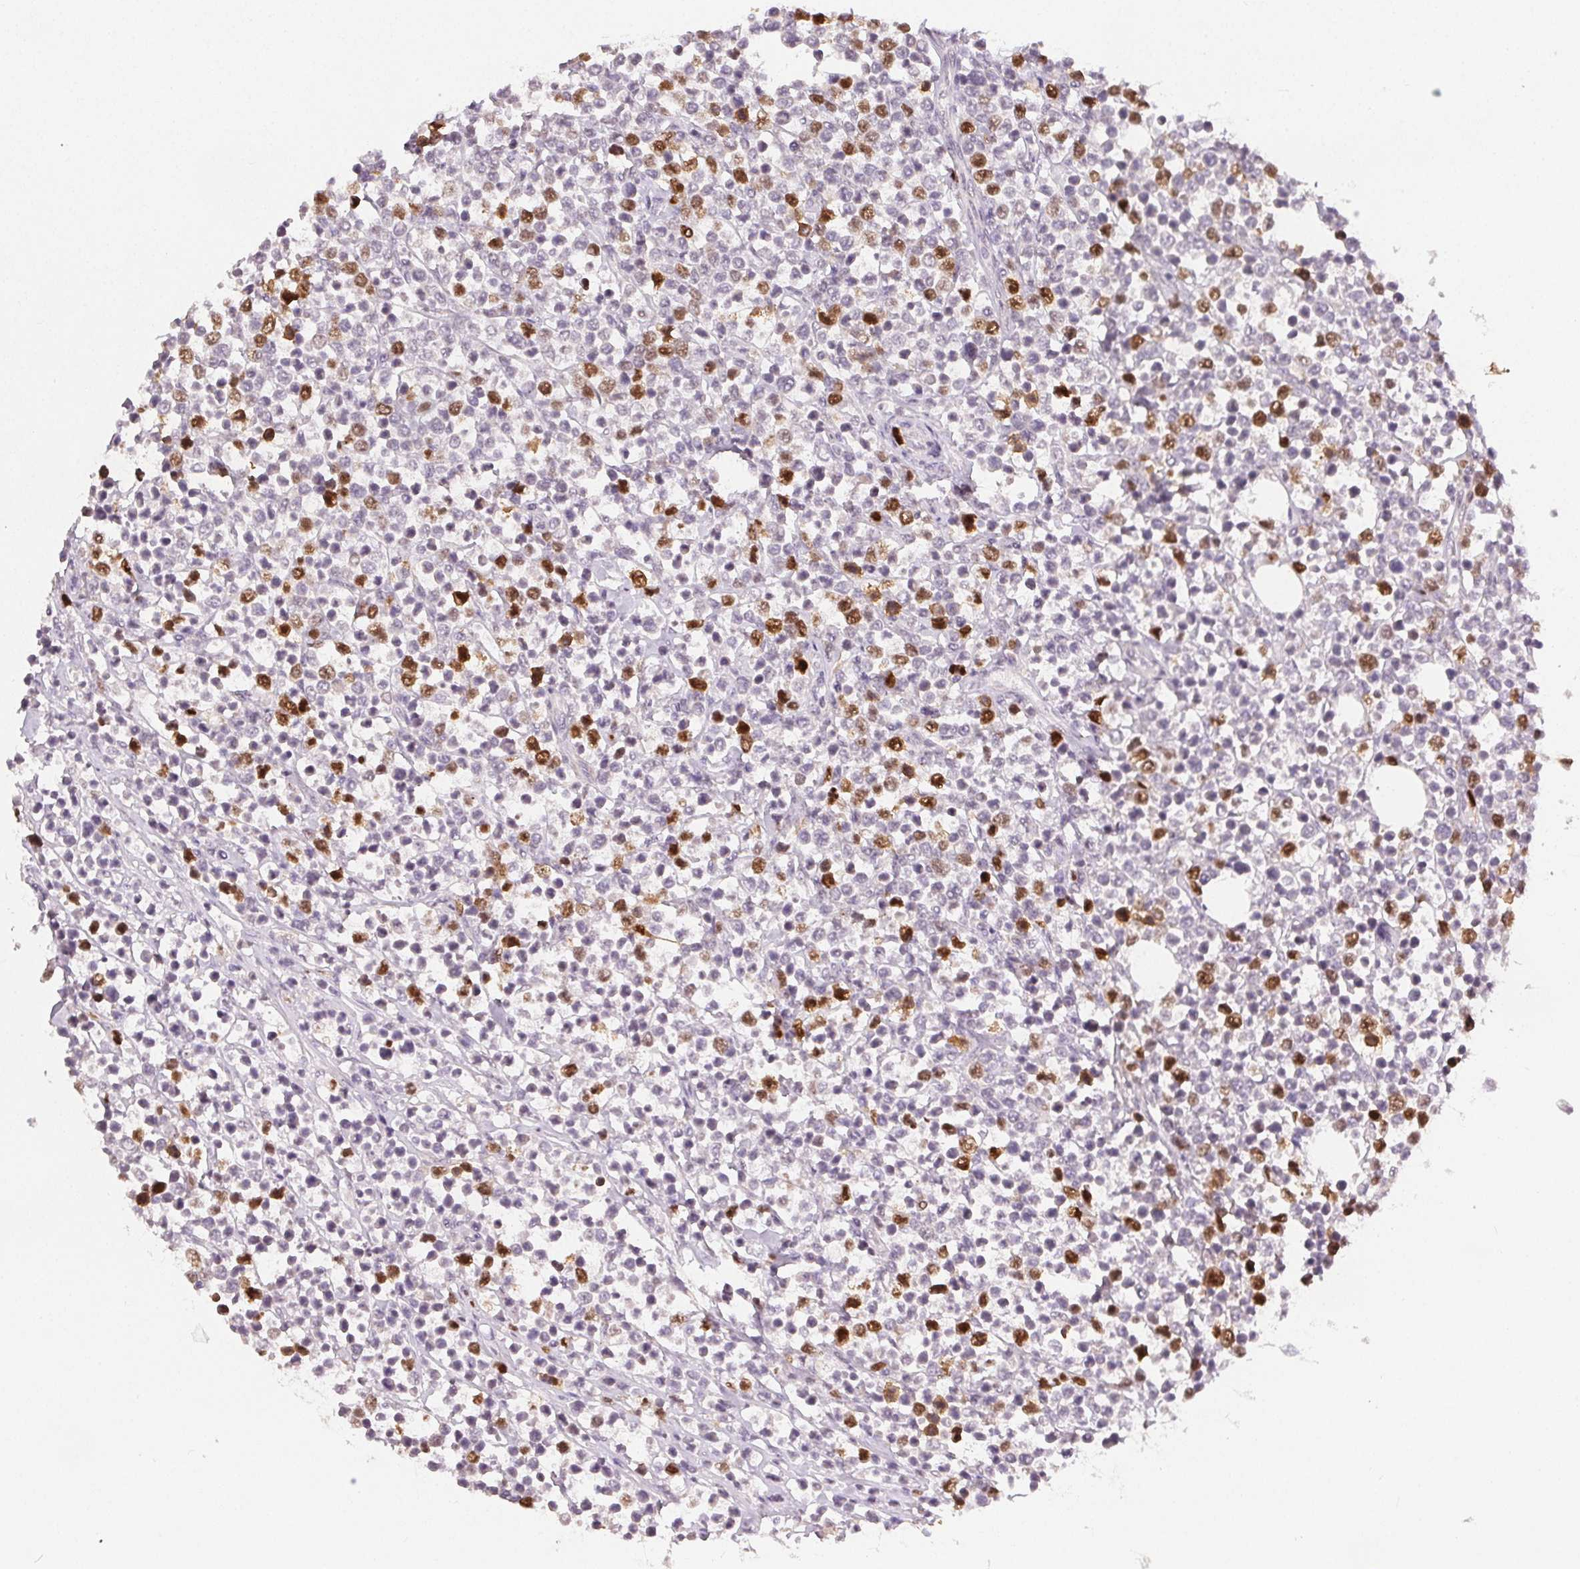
{"staining": {"intensity": "moderate", "quantity": "25%-75%", "location": "nuclear"}, "tissue": "lymphoma", "cell_type": "Tumor cells", "image_type": "cancer", "snomed": [{"axis": "morphology", "description": "Malignant lymphoma, non-Hodgkin's type, High grade"}, {"axis": "topography", "description": "Soft tissue"}], "caption": "This image demonstrates immunohistochemistry staining of lymphoma, with medium moderate nuclear positivity in approximately 25%-75% of tumor cells.", "gene": "ANLN", "patient": {"sex": "female", "age": 56}}